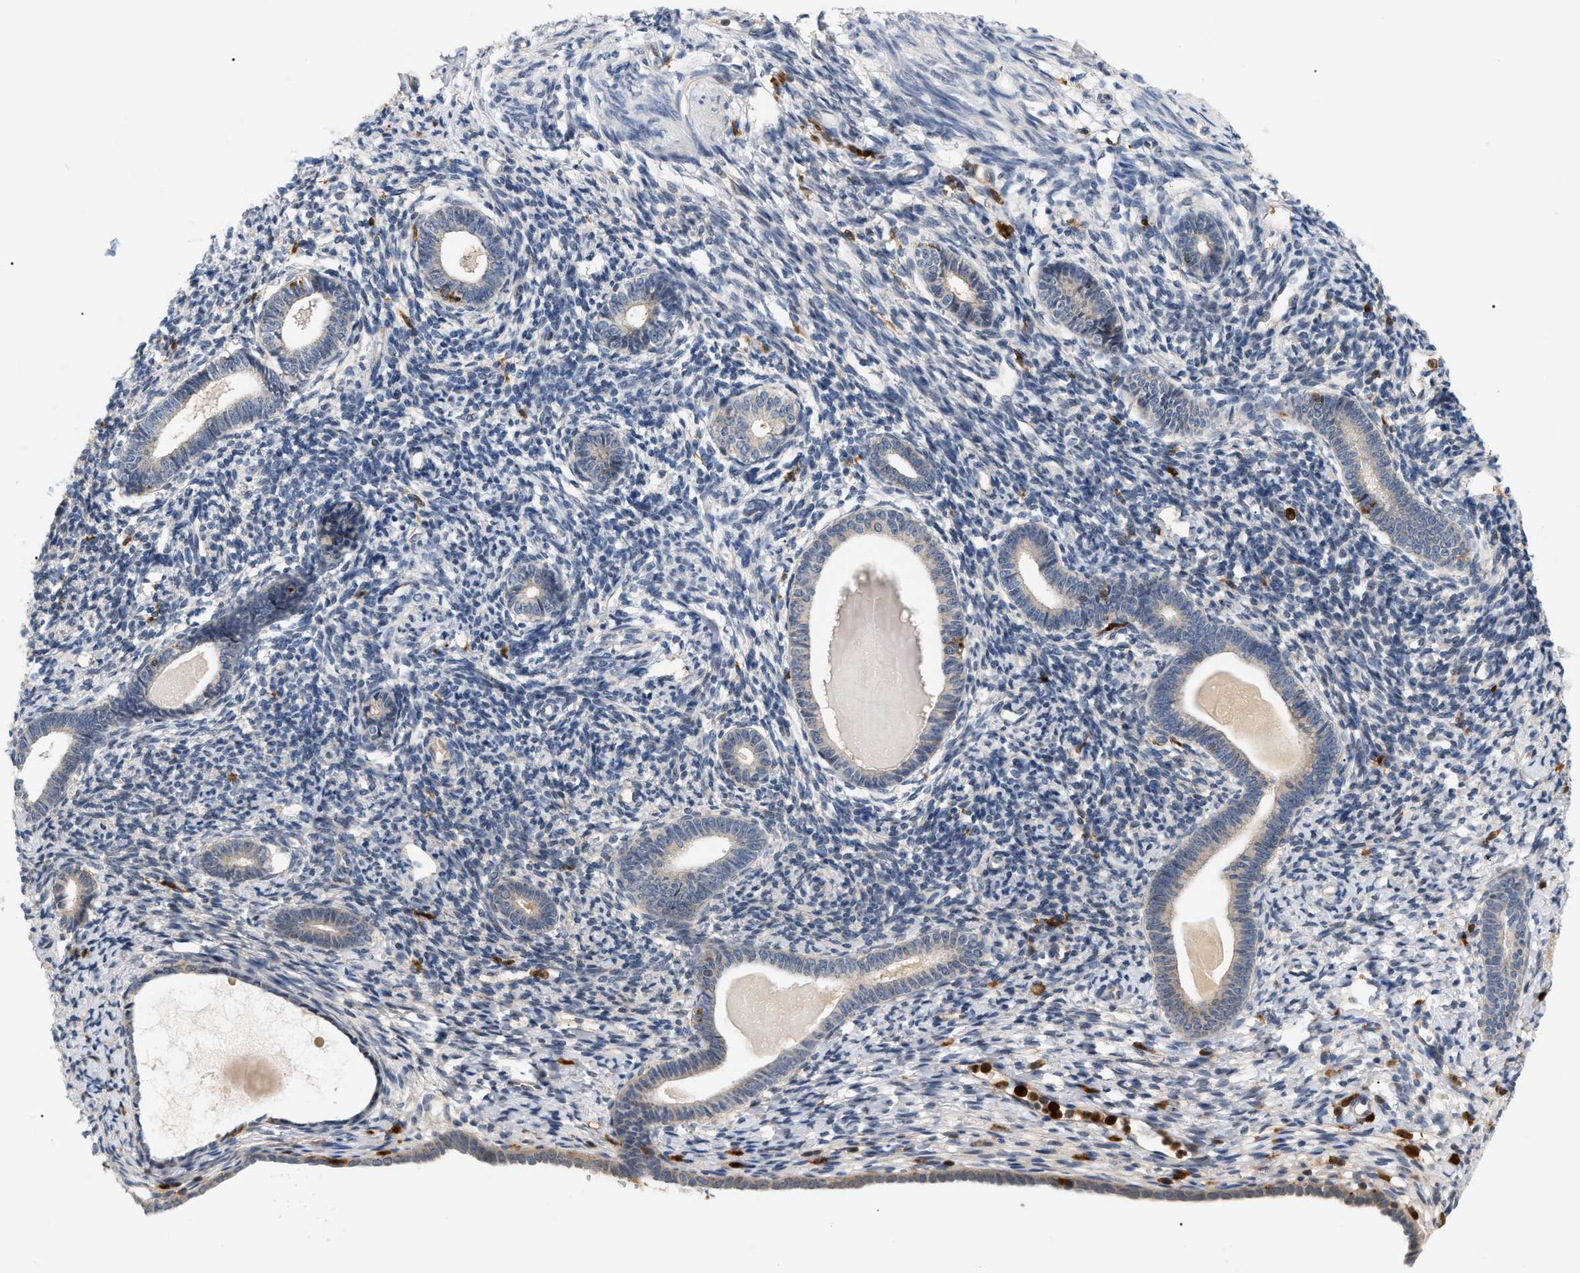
{"staining": {"intensity": "weak", "quantity": "25%-75%", "location": "cytoplasmic/membranous"}, "tissue": "endometrium", "cell_type": "Cells in endometrial stroma", "image_type": "normal", "snomed": [{"axis": "morphology", "description": "Normal tissue, NOS"}, {"axis": "topography", "description": "Endometrium"}], "caption": "IHC histopathology image of unremarkable endometrium: endometrium stained using immunohistochemistry displays low levels of weak protein expression localized specifically in the cytoplasmic/membranous of cells in endometrial stroma, appearing as a cytoplasmic/membranous brown color.", "gene": "PYCARD", "patient": {"sex": "female", "age": 71}}